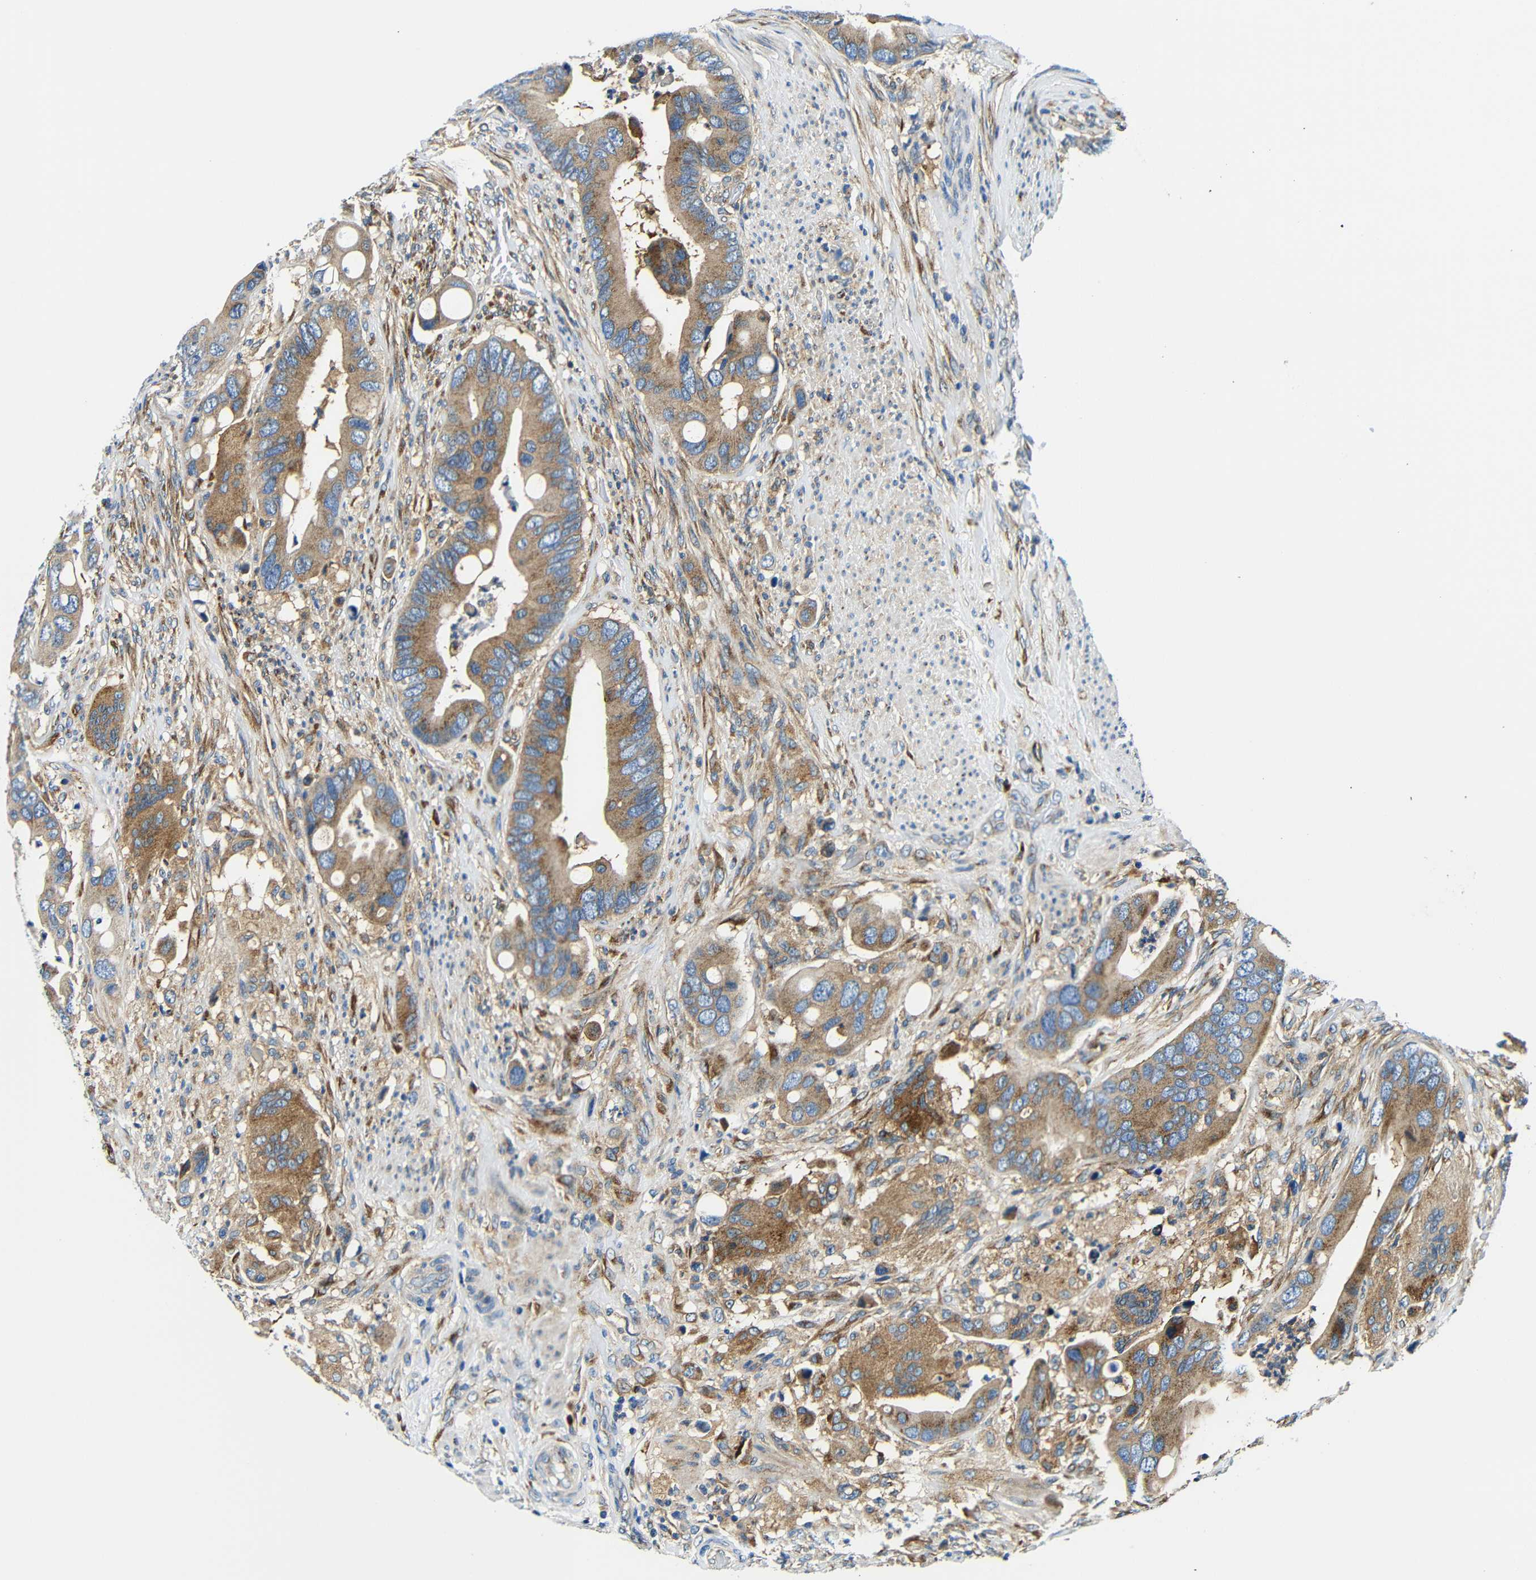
{"staining": {"intensity": "moderate", "quantity": ">75%", "location": "cytoplasmic/membranous"}, "tissue": "colorectal cancer", "cell_type": "Tumor cells", "image_type": "cancer", "snomed": [{"axis": "morphology", "description": "Adenocarcinoma, NOS"}, {"axis": "topography", "description": "Rectum"}], "caption": "Colorectal cancer stained with a protein marker reveals moderate staining in tumor cells.", "gene": "USO1", "patient": {"sex": "female", "age": 57}}